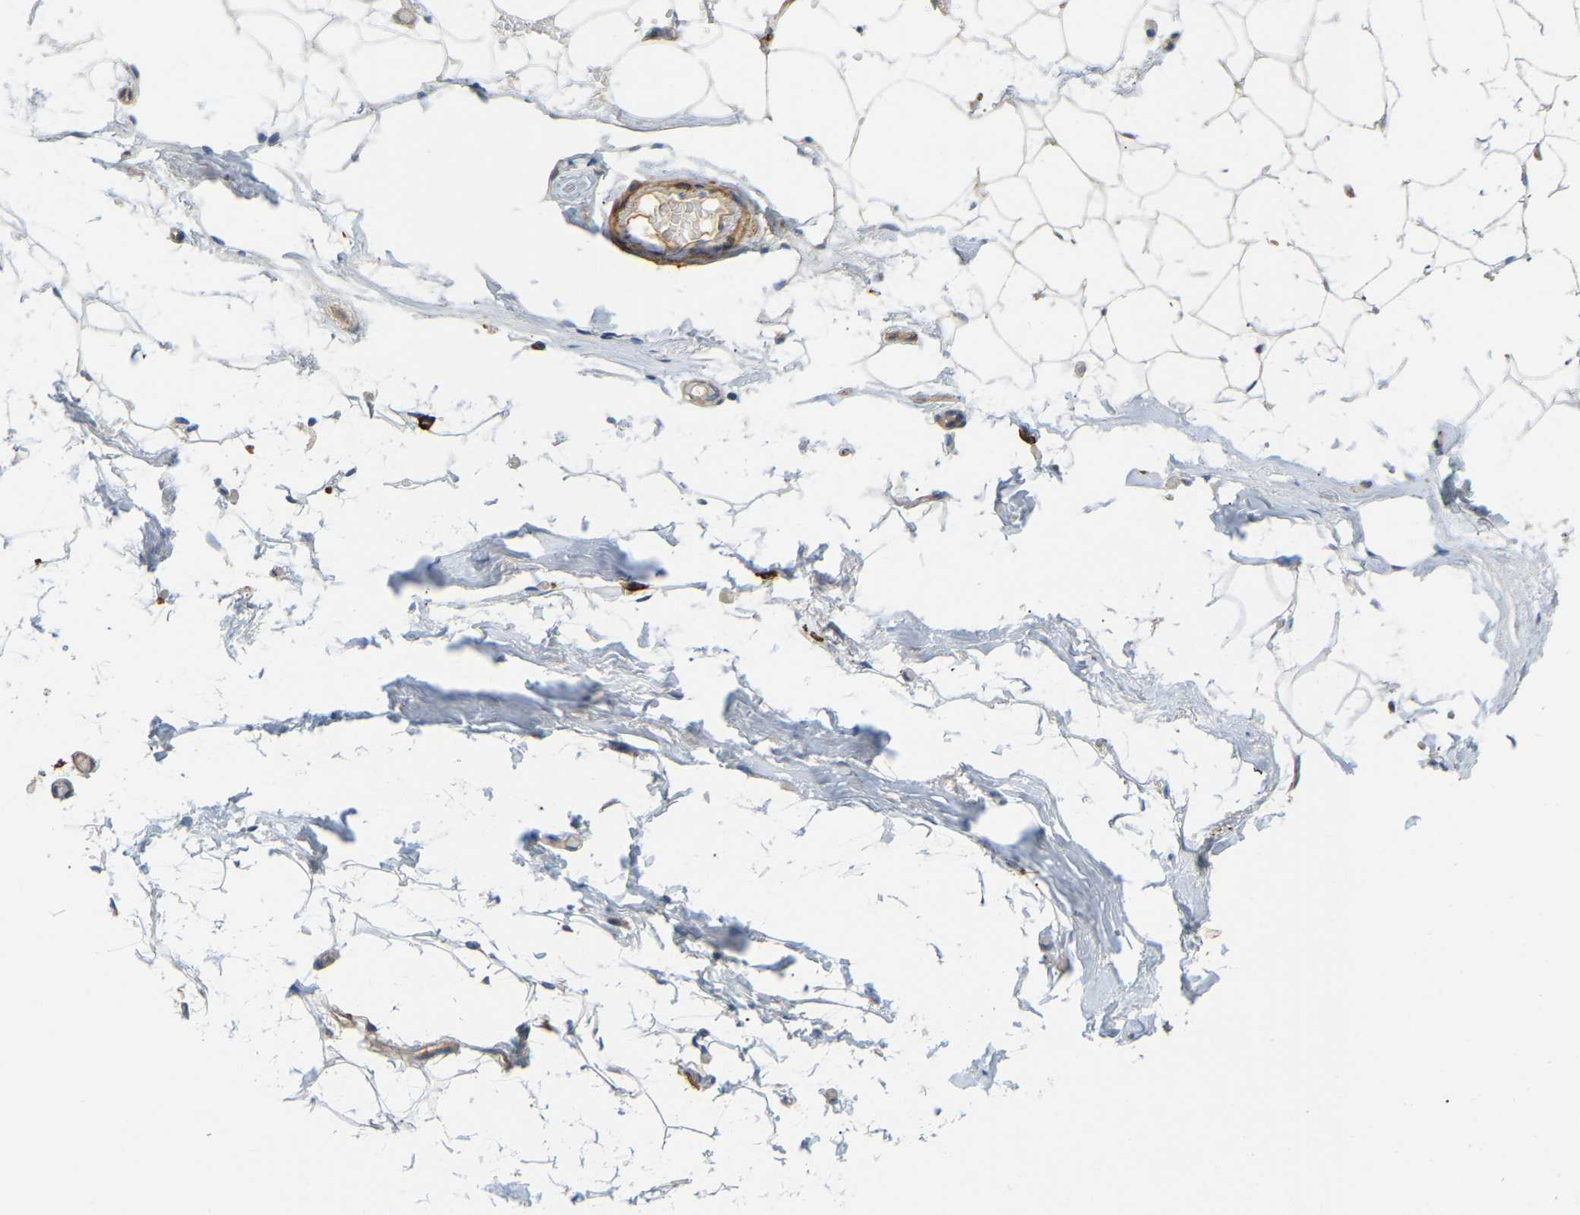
{"staining": {"intensity": "weak", "quantity": ">75%", "location": "cytoplasmic/membranous"}, "tissue": "adipose tissue", "cell_type": "Adipocytes", "image_type": "normal", "snomed": [{"axis": "morphology", "description": "Normal tissue, NOS"}, {"axis": "topography", "description": "Breast"}, {"axis": "topography", "description": "Soft tissue"}], "caption": "Adipocytes display low levels of weak cytoplasmic/membranous positivity in about >75% of cells in benign adipose tissue.", "gene": "PICALM", "patient": {"sex": "female", "age": 75}}